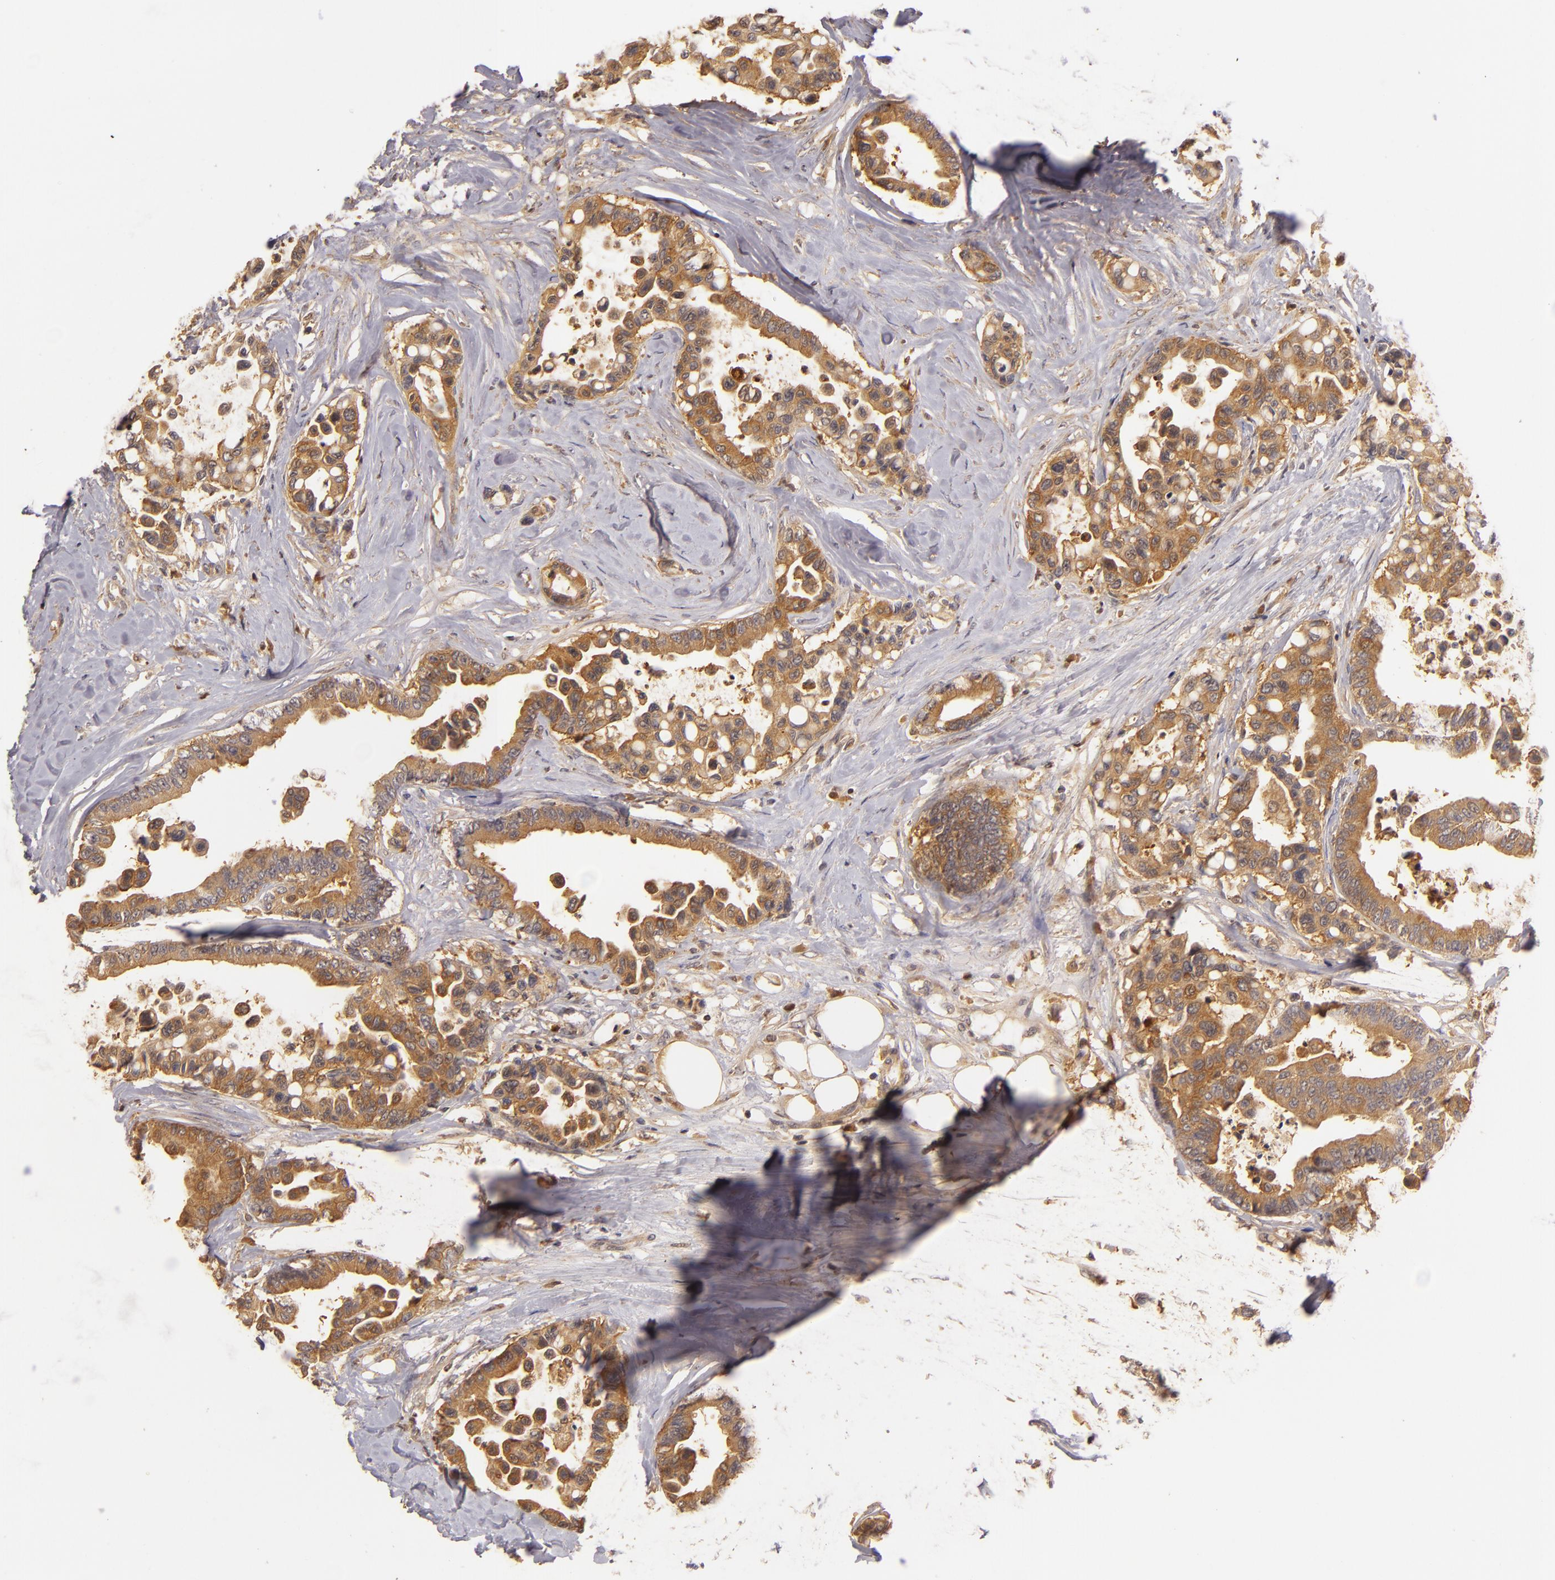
{"staining": {"intensity": "strong", "quantity": ">75%", "location": "cytoplasmic/membranous"}, "tissue": "colorectal cancer", "cell_type": "Tumor cells", "image_type": "cancer", "snomed": [{"axis": "morphology", "description": "Adenocarcinoma, NOS"}, {"axis": "topography", "description": "Colon"}], "caption": "Tumor cells show high levels of strong cytoplasmic/membranous expression in approximately >75% of cells in adenocarcinoma (colorectal). (Brightfield microscopy of DAB IHC at high magnification).", "gene": "PRKCD", "patient": {"sex": "male", "age": 82}}